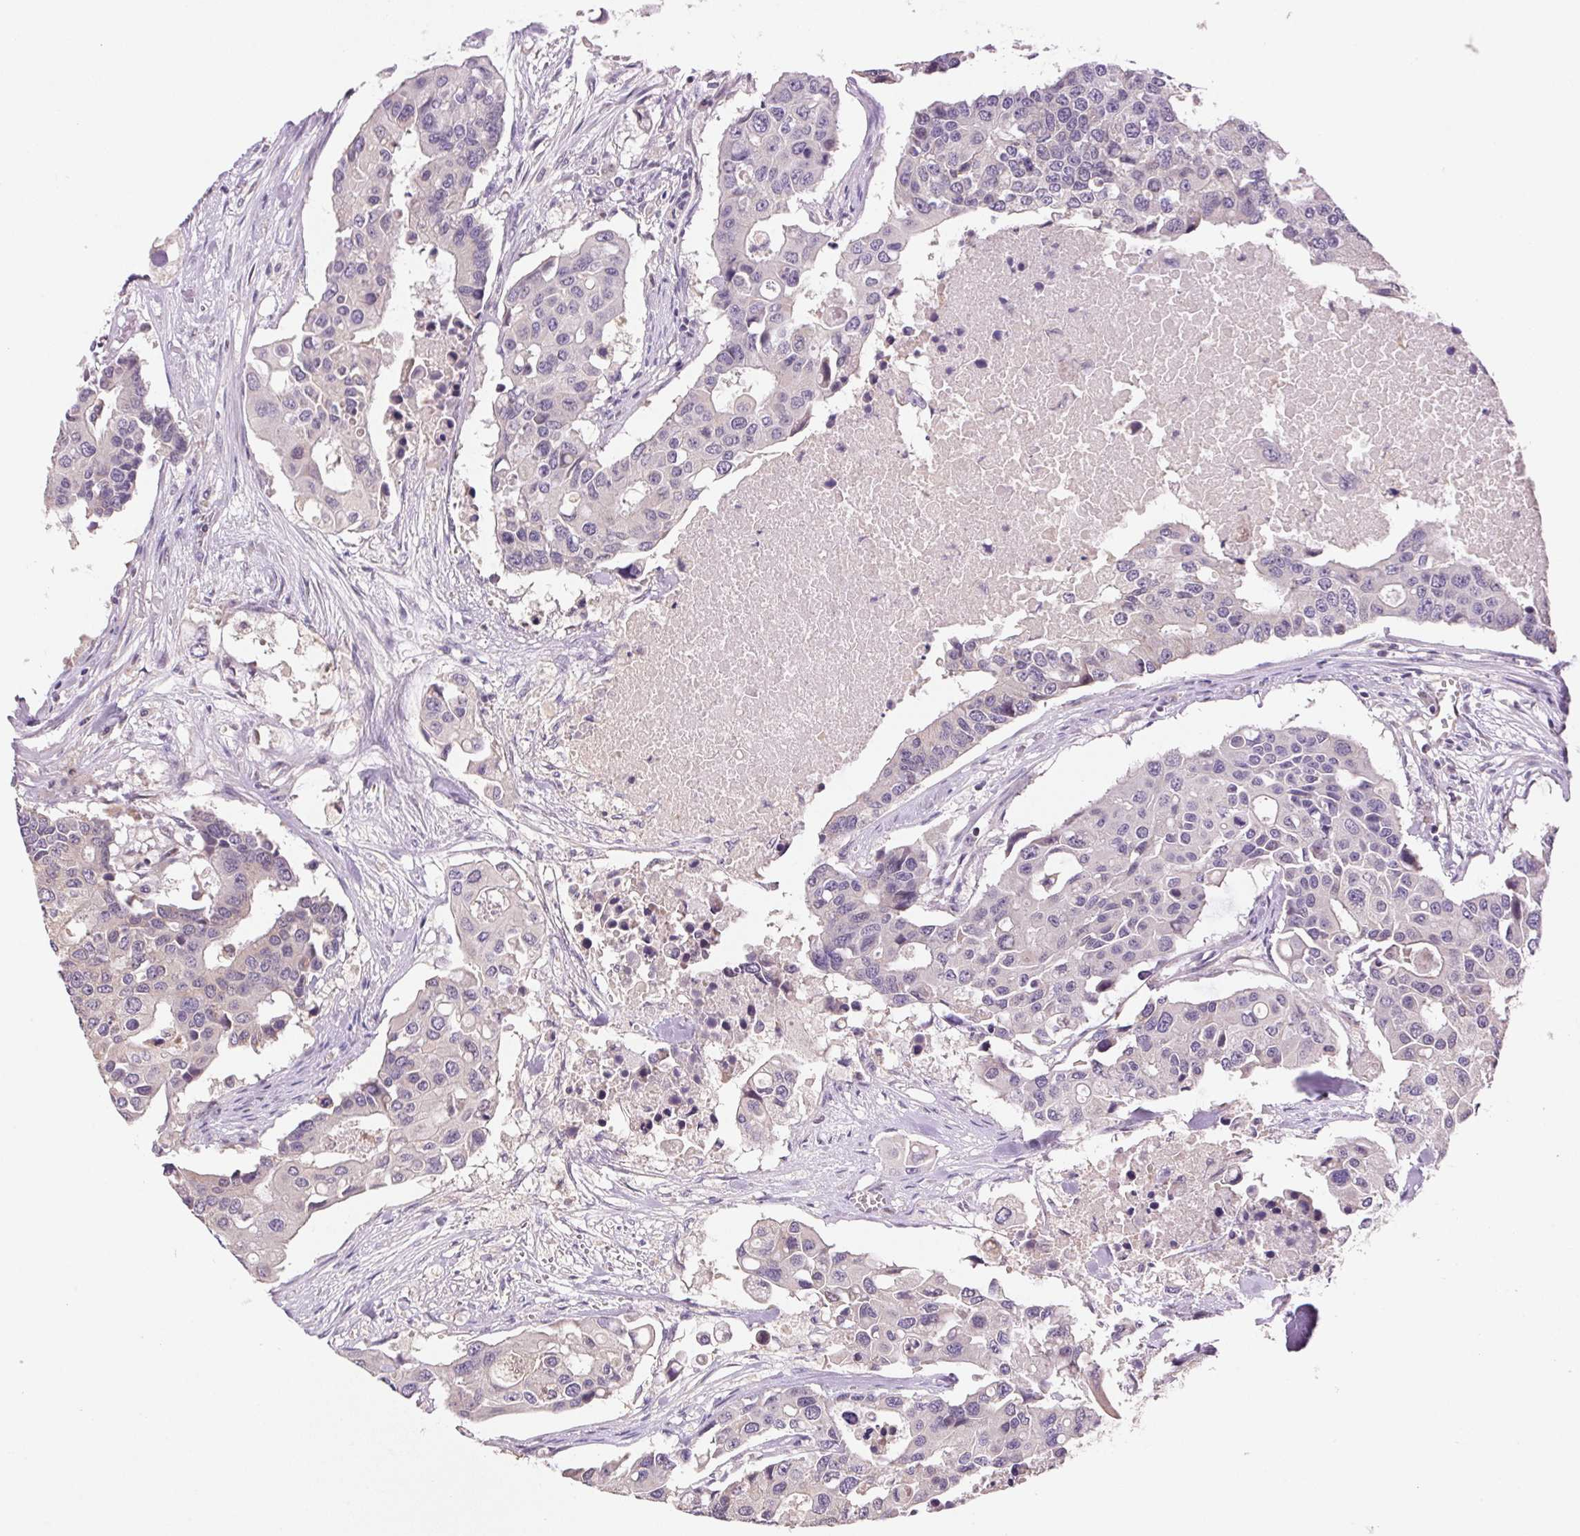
{"staining": {"intensity": "negative", "quantity": "none", "location": "none"}, "tissue": "colorectal cancer", "cell_type": "Tumor cells", "image_type": "cancer", "snomed": [{"axis": "morphology", "description": "Adenocarcinoma, NOS"}, {"axis": "topography", "description": "Colon"}], "caption": "A high-resolution micrograph shows immunohistochemistry staining of colorectal cancer (adenocarcinoma), which reveals no significant expression in tumor cells.", "gene": "ALDH8A1", "patient": {"sex": "male", "age": 77}}